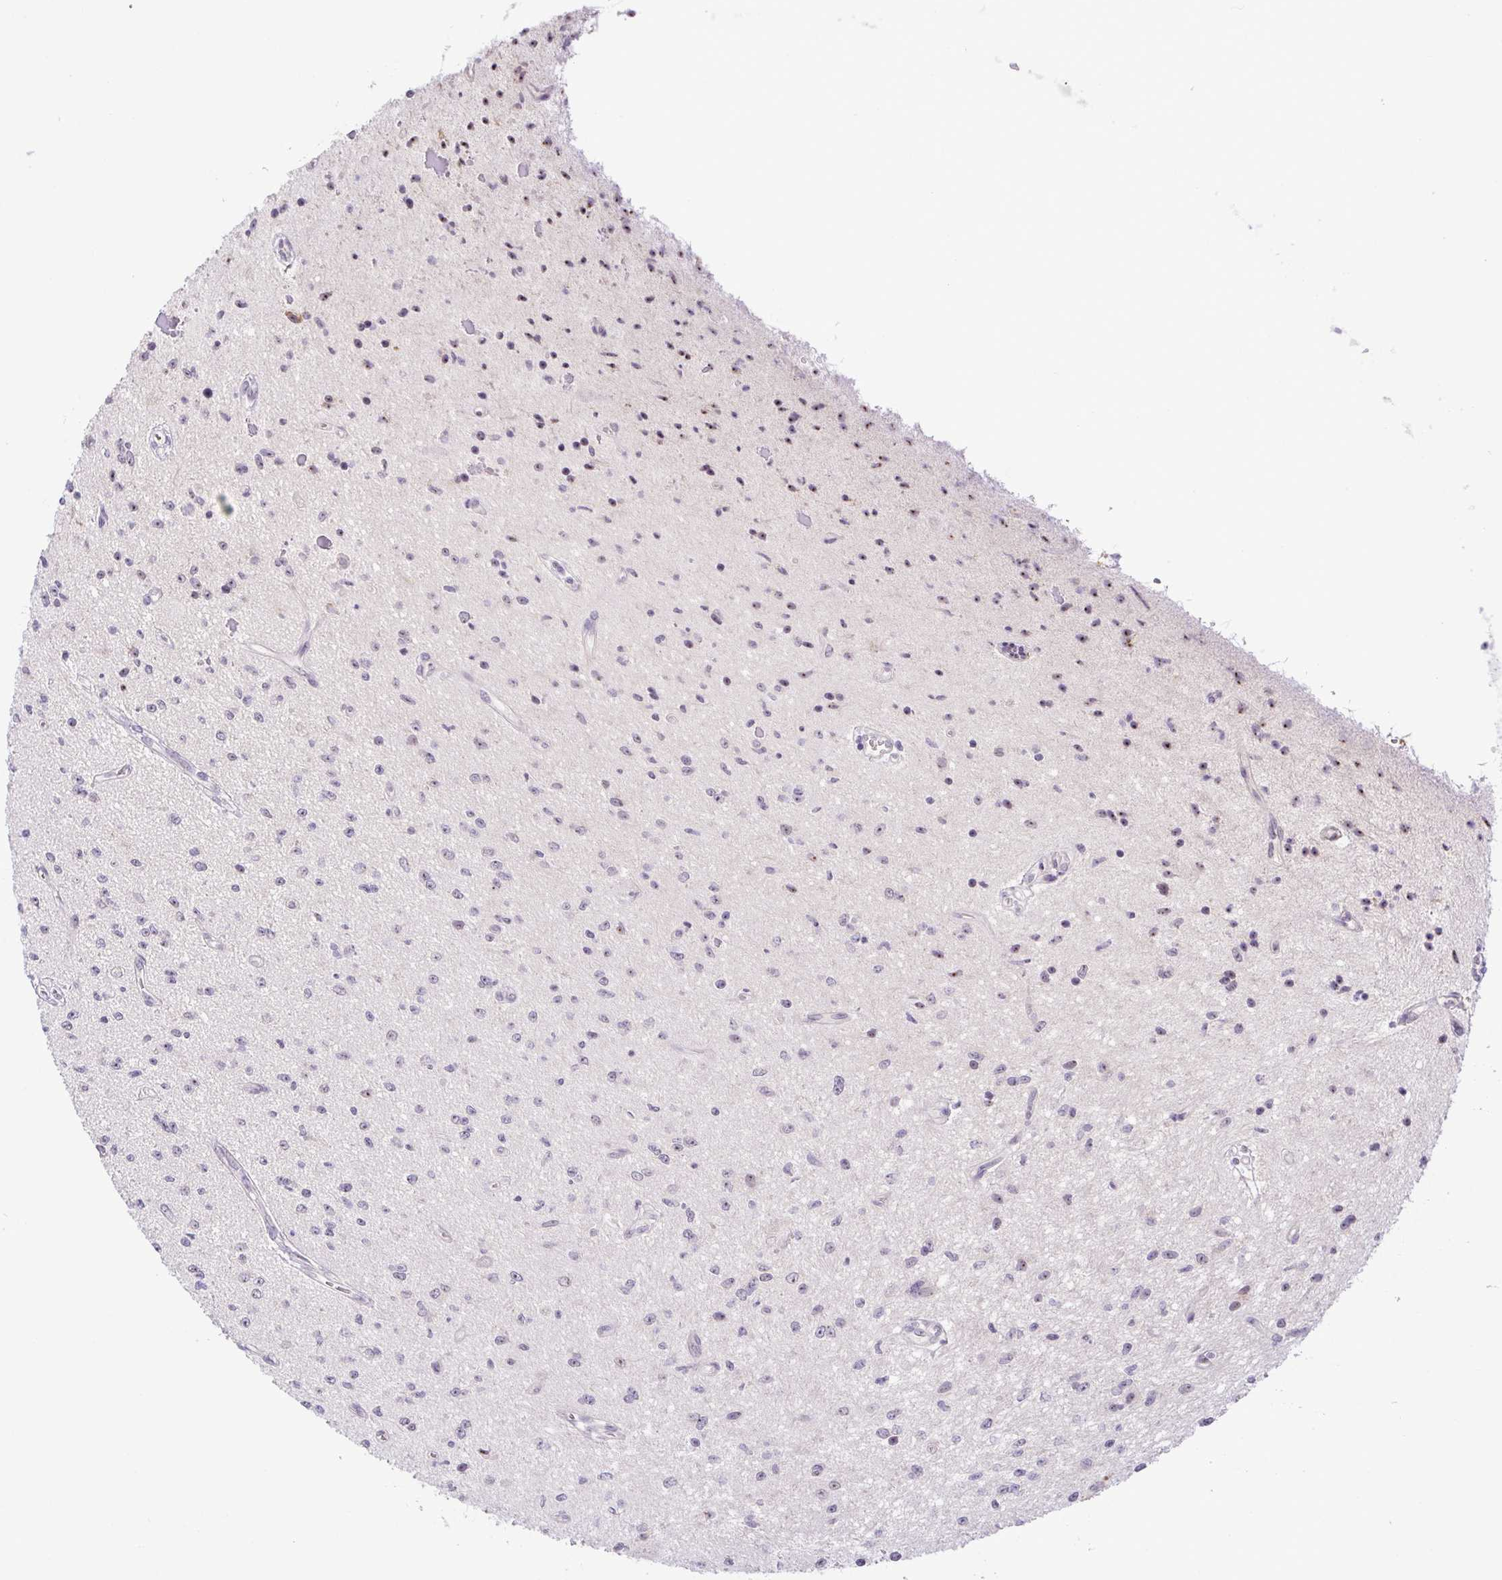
{"staining": {"intensity": "weak", "quantity": "<25%", "location": "nuclear"}, "tissue": "glioma", "cell_type": "Tumor cells", "image_type": "cancer", "snomed": [{"axis": "morphology", "description": "Glioma, malignant, Low grade"}, {"axis": "topography", "description": "Cerebellum"}], "caption": "This is a image of immunohistochemistry staining of glioma, which shows no expression in tumor cells. (DAB immunohistochemistry (IHC), high magnification).", "gene": "RSL24D1", "patient": {"sex": "female", "age": 14}}